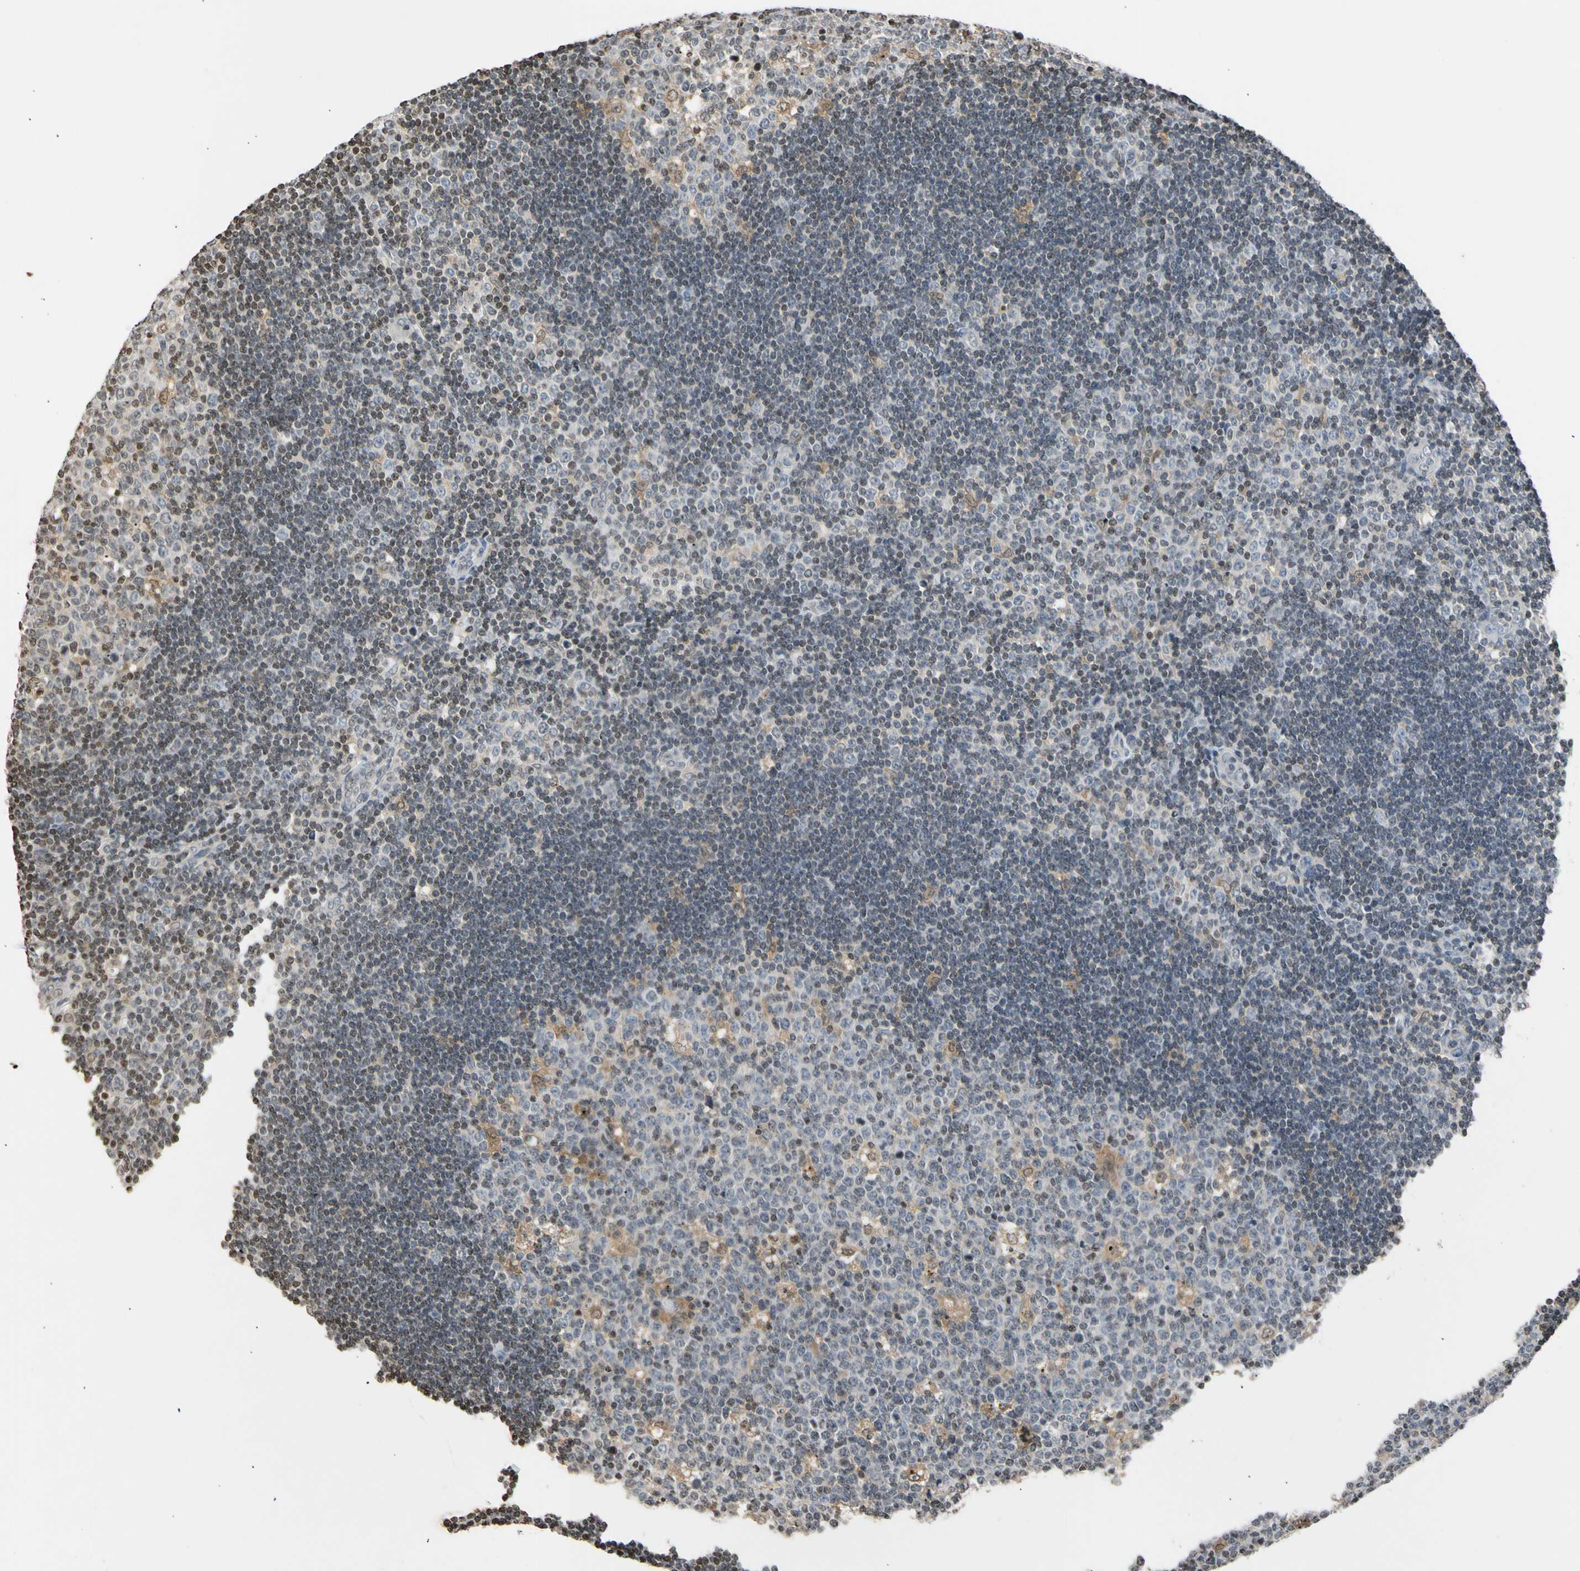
{"staining": {"intensity": "negative", "quantity": "none", "location": "none"}, "tissue": "lymph node", "cell_type": "Germinal center cells", "image_type": "normal", "snomed": [{"axis": "morphology", "description": "Normal tissue, NOS"}, {"axis": "topography", "description": "Lymph node"}, {"axis": "topography", "description": "Salivary gland"}], "caption": "High power microscopy photomicrograph of an immunohistochemistry (IHC) histopathology image of unremarkable lymph node, revealing no significant expression in germinal center cells.", "gene": "GPX4", "patient": {"sex": "male", "age": 8}}